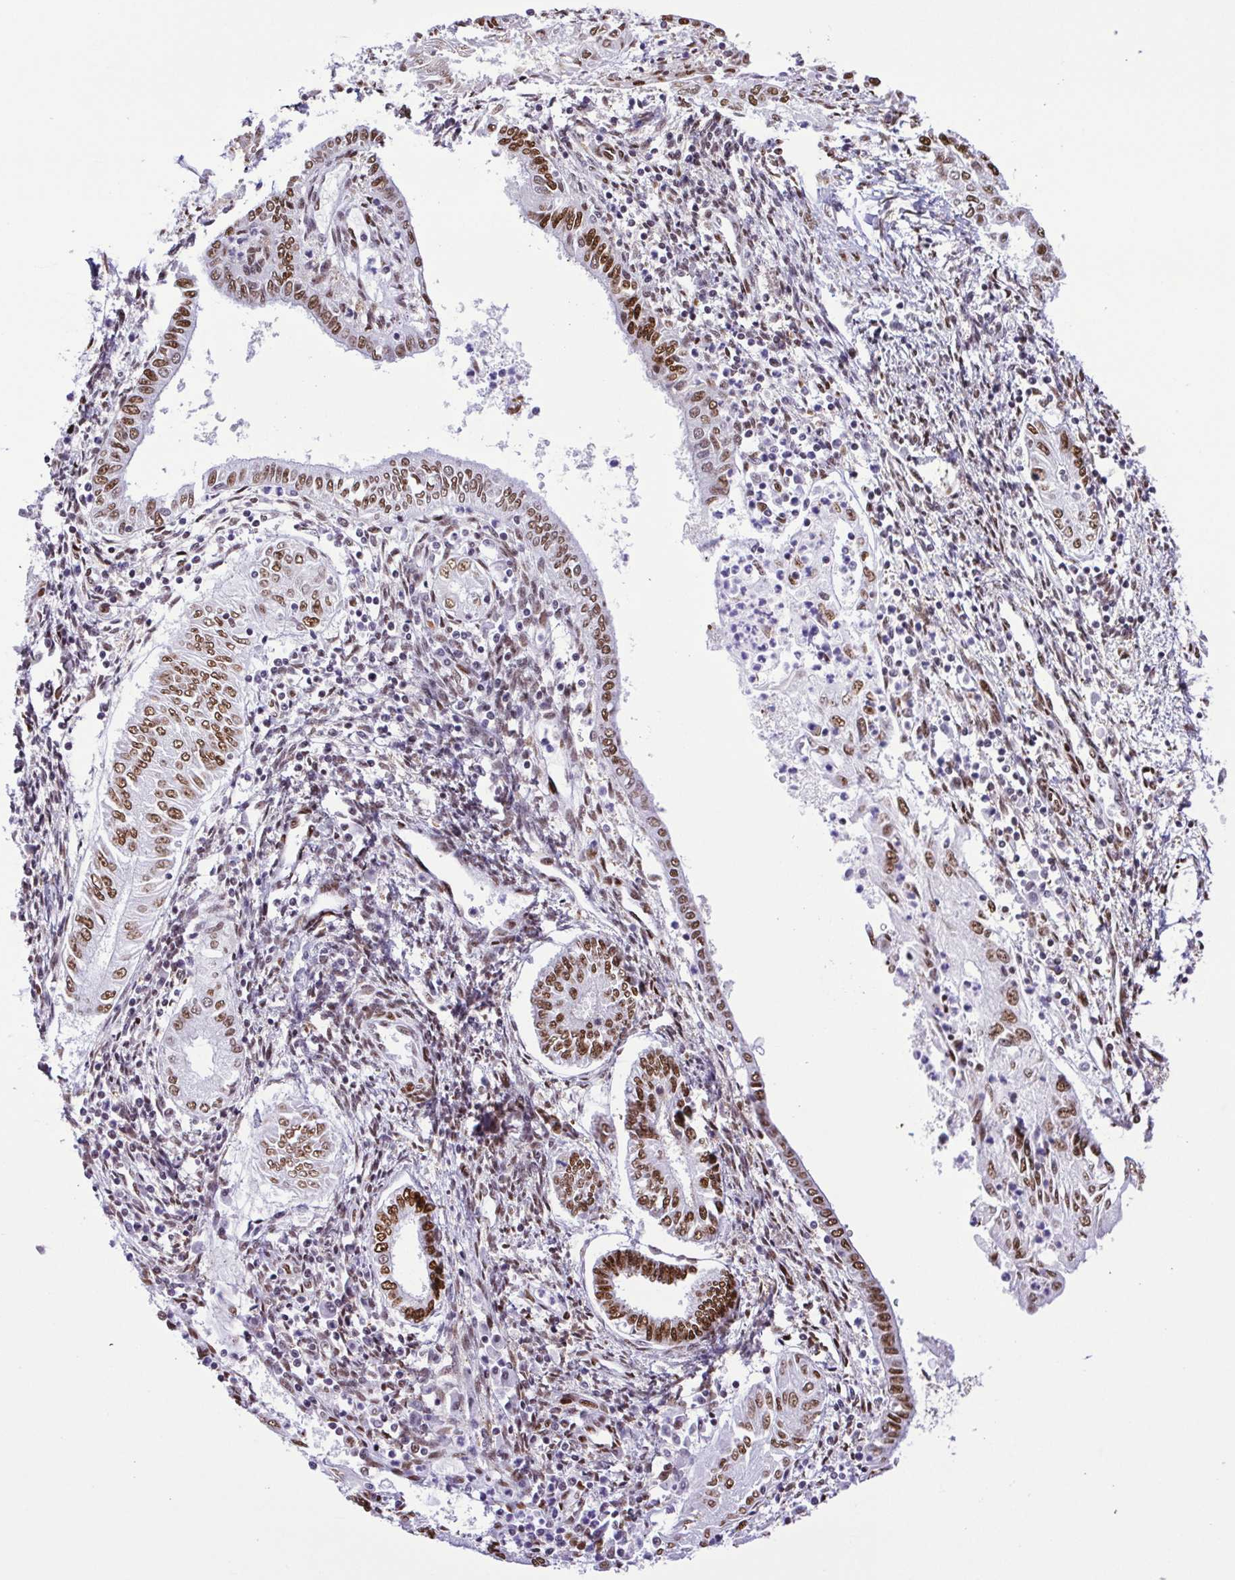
{"staining": {"intensity": "moderate", "quantity": ">75%", "location": "nuclear"}, "tissue": "endometrial cancer", "cell_type": "Tumor cells", "image_type": "cancer", "snomed": [{"axis": "morphology", "description": "Adenocarcinoma, NOS"}, {"axis": "topography", "description": "Endometrium"}], "caption": "Adenocarcinoma (endometrial) stained with a protein marker demonstrates moderate staining in tumor cells.", "gene": "TRIM28", "patient": {"sex": "female", "age": 68}}